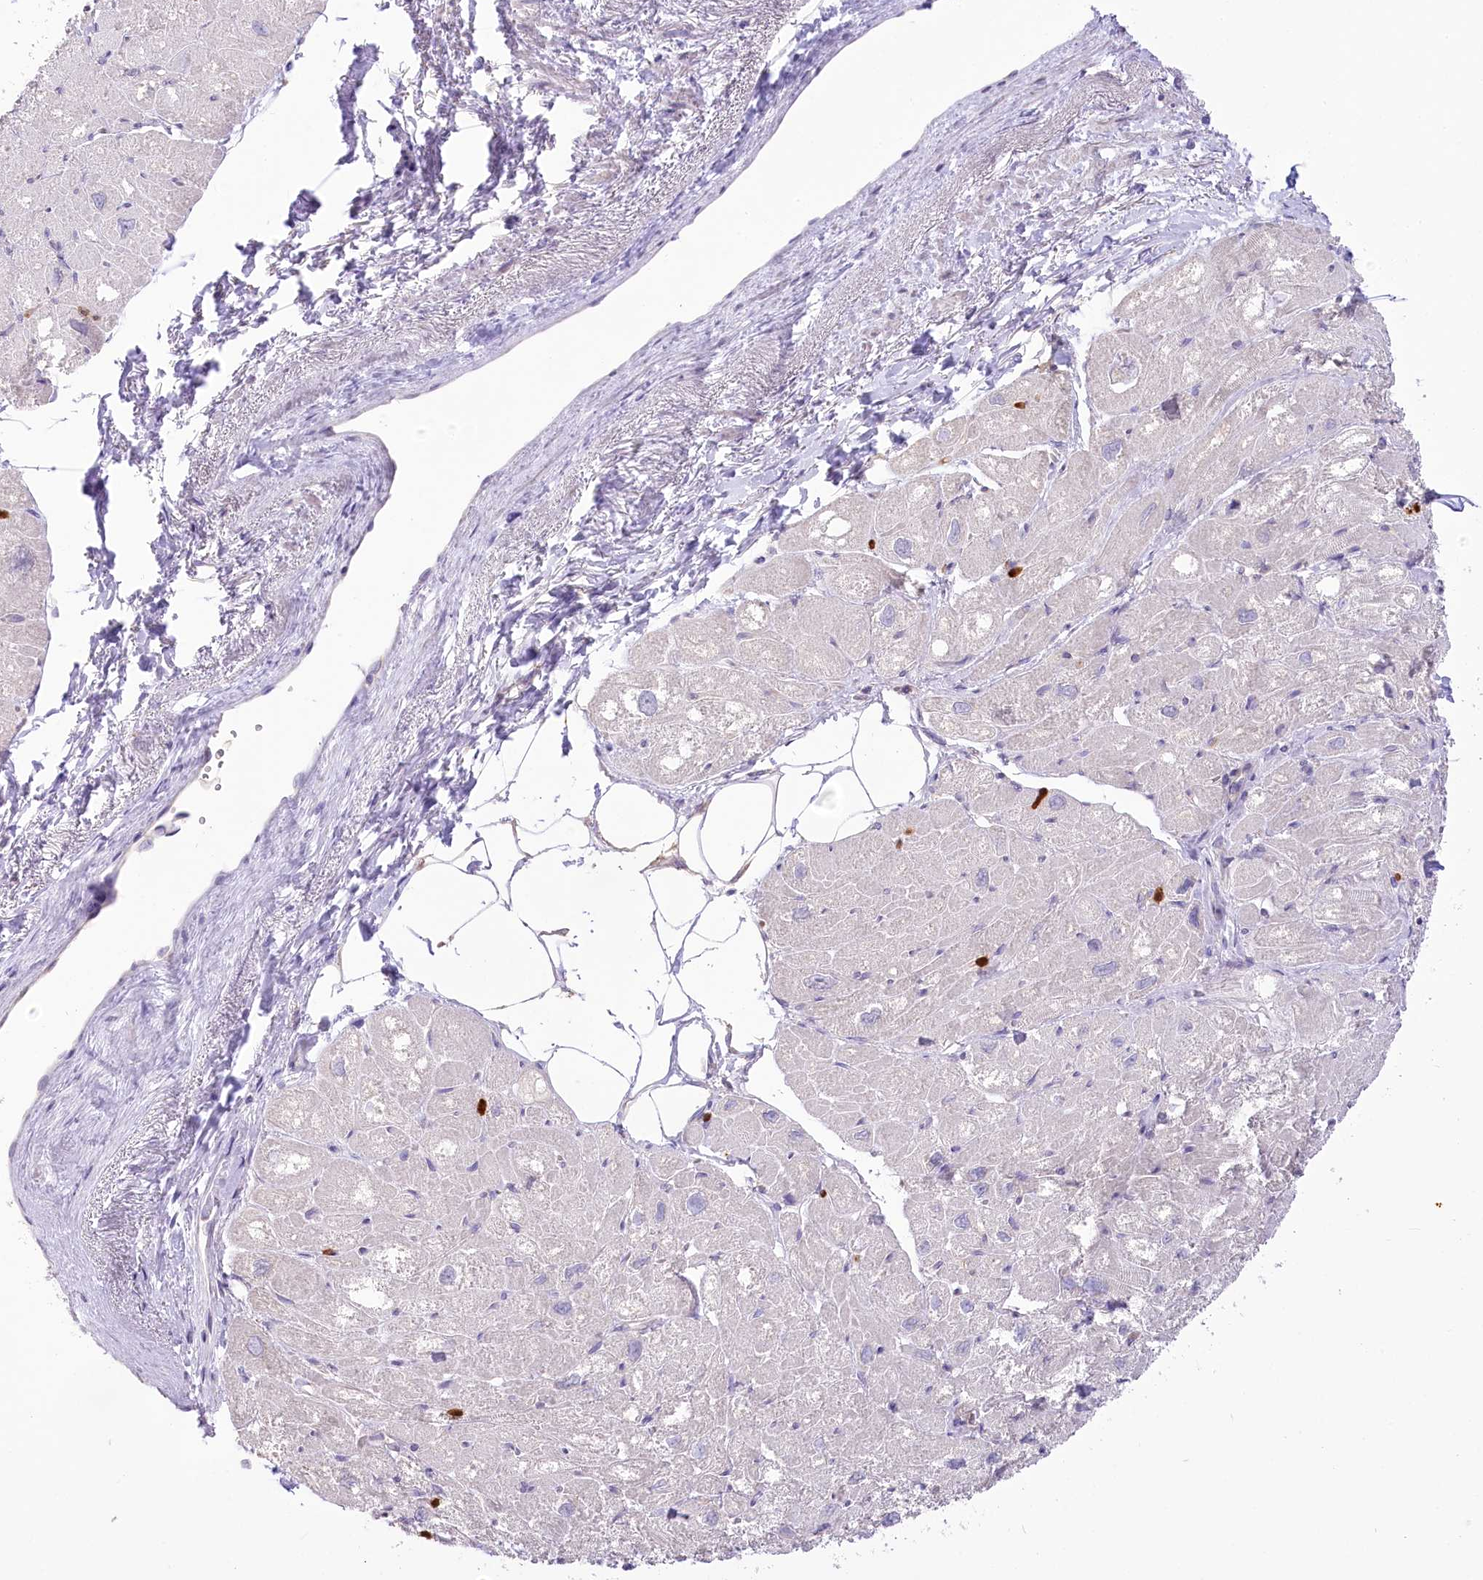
{"staining": {"intensity": "negative", "quantity": "none", "location": "none"}, "tissue": "heart muscle", "cell_type": "Cardiomyocytes", "image_type": "normal", "snomed": [{"axis": "morphology", "description": "Normal tissue, NOS"}, {"axis": "topography", "description": "Heart"}], "caption": "High power microscopy histopathology image of an IHC photomicrograph of benign heart muscle, revealing no significant expression in cardiomyocytes. (Brightfield microscopy of DAB (3,3'-diaminobenzidine) IHC at high magnification).", "gene": "DPYD", "patient": {"sex": "male", "age": 50}}